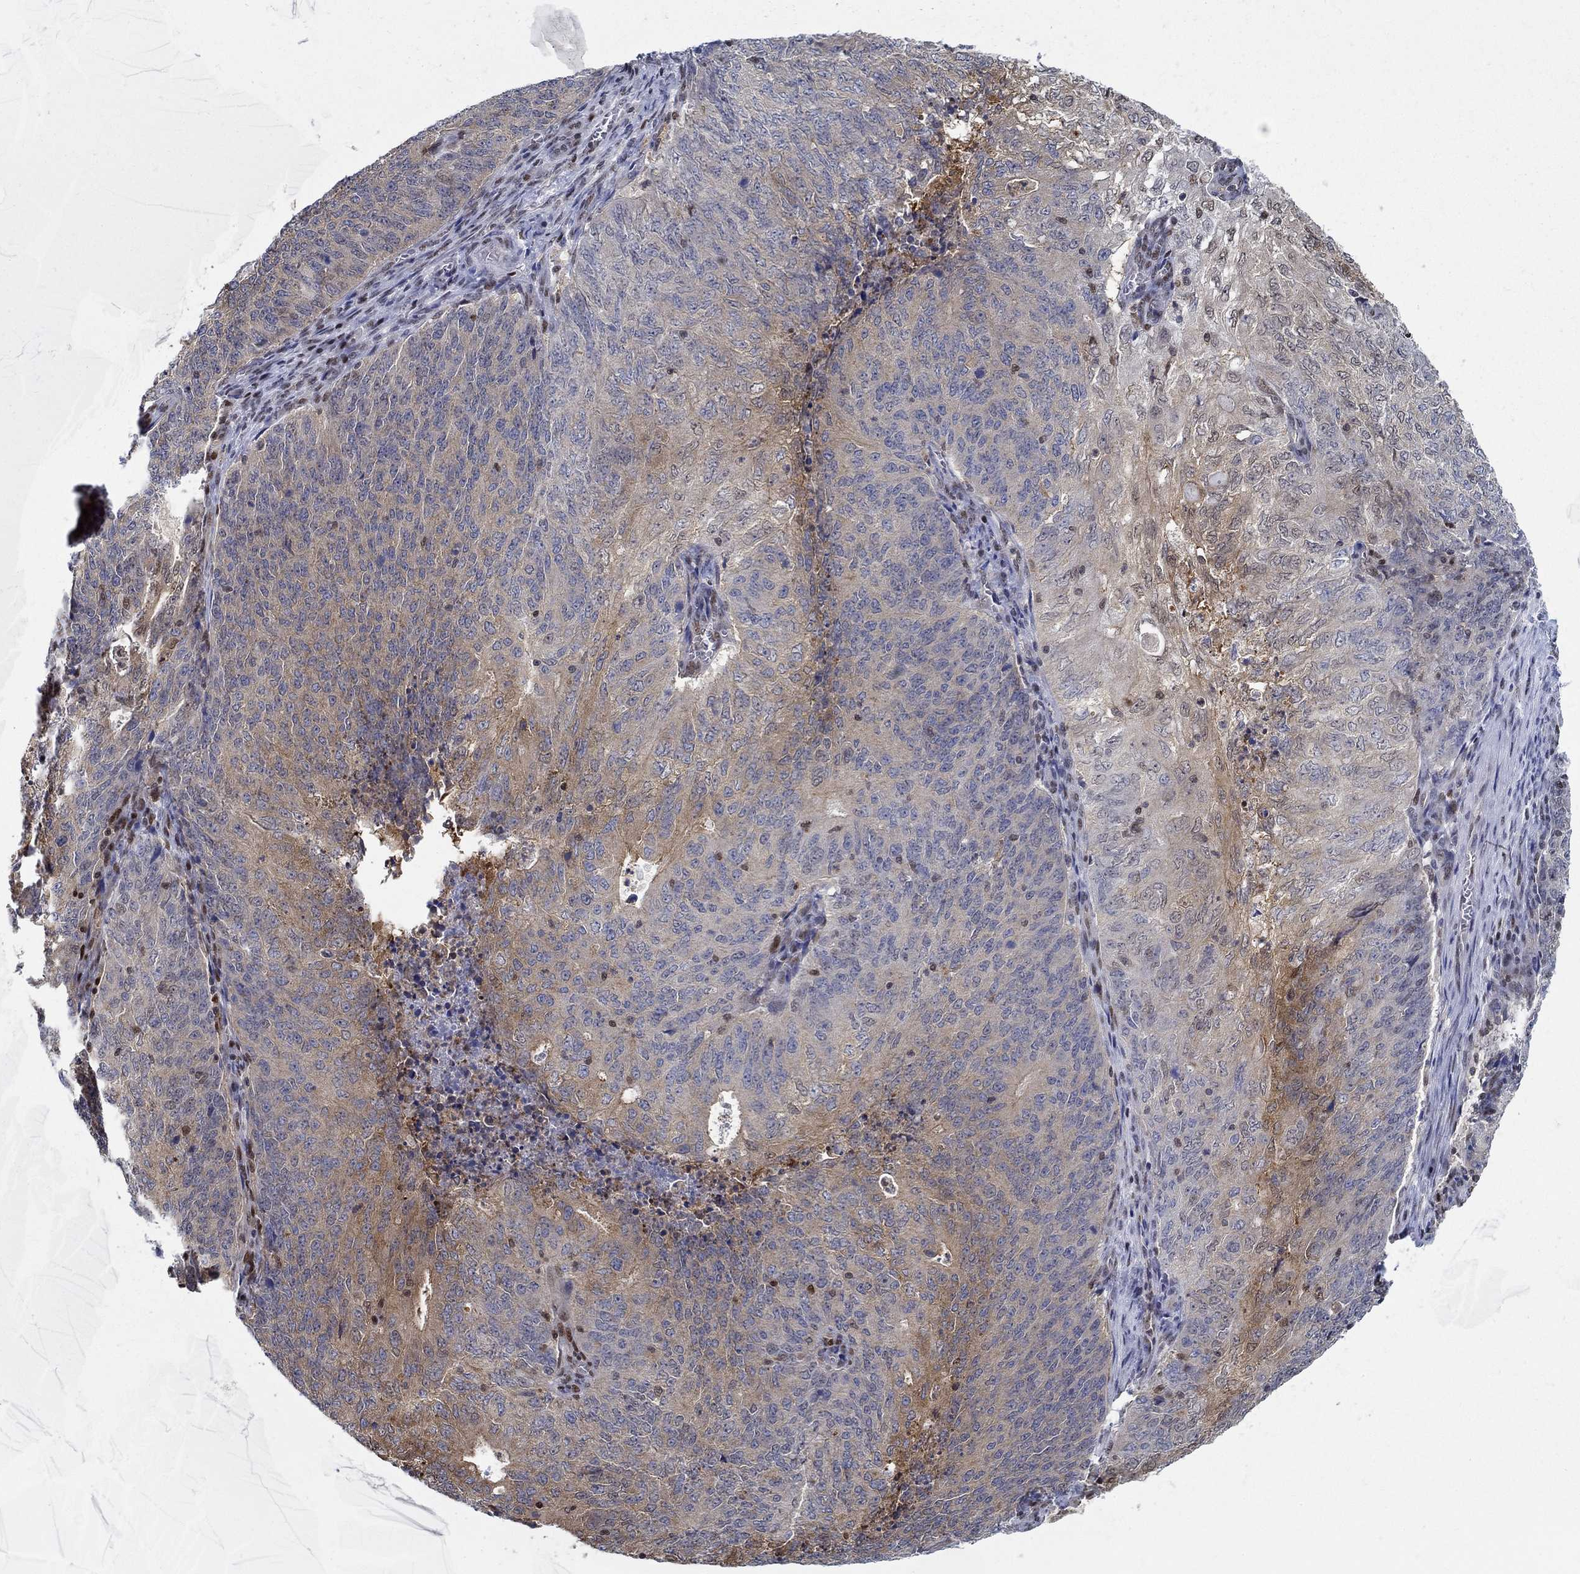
{"staining": {"intensity": "moderate", "quantity": "<25%", "location": "cytoplasmic/membranous"}, "tissue": "endometrial cancer", "cell_type": "Tumor cells", "image_type": "cancer", "snomed": [{"axis": "morphology", "description": "Adenocarcinoma, NOS"}, {"axis": "topography", "description": "Endometrium"}], "caption": "Tumor cells demonstrate moderate cytoplasmic/membranous expression in approximately <25% of cells in endometrial cancer (adenocarcinoma).", "gene": "ZNF594", "patient": {"sex": "female", "age": 82}}